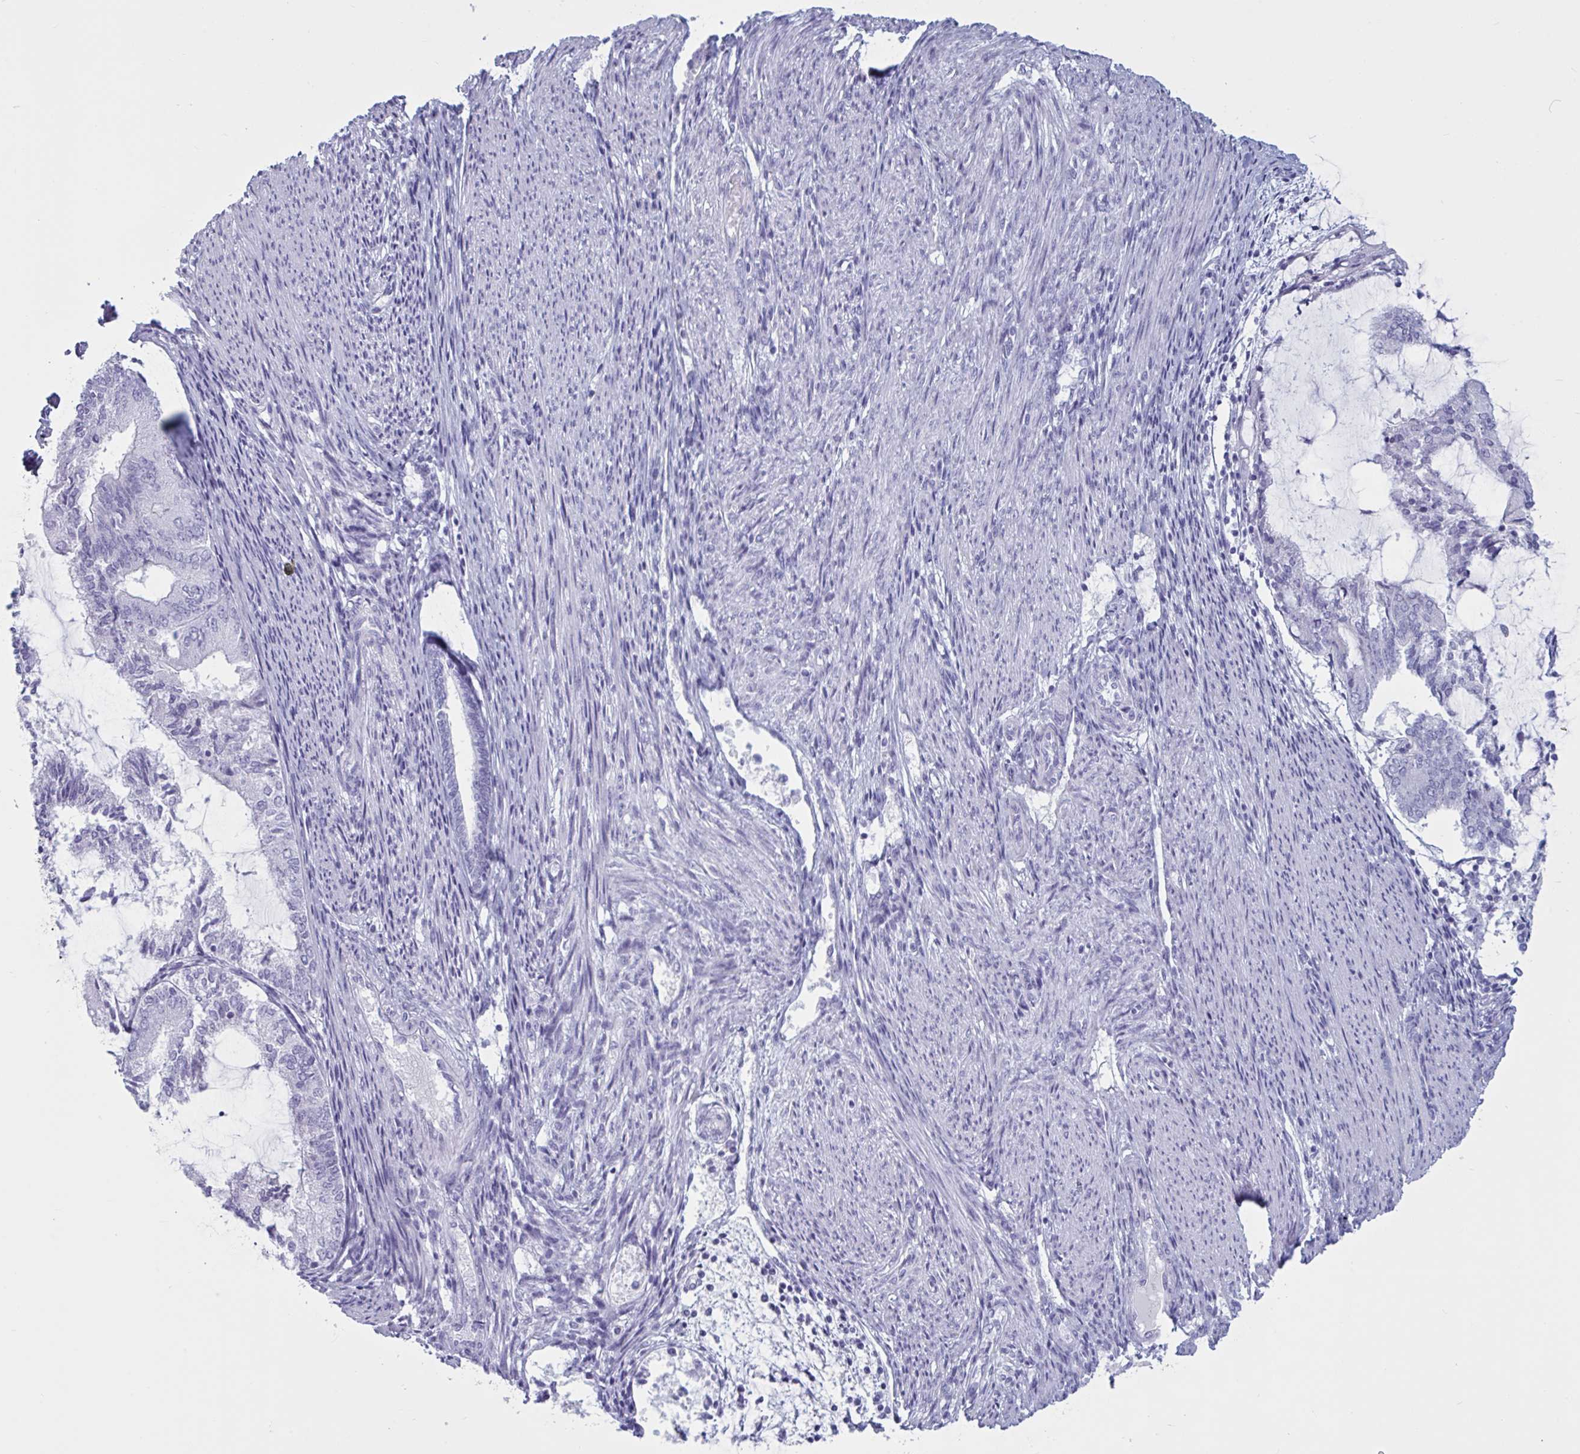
{"staining": {"intensity": "negative", "quantity": "none", "location": "none"}, "tissue": "endometrial cancer", "cell_type": "Tumor cells", "image_type": "cancer", "snomed": [{"axis": "morphology", "description": "Adenocarcinoma, NOS"}, {"axis": "topography", "description": "Endometrium"}], "caption": "Adenocarcinoma (endometrial) was stained to show a protein in brown. There is no significant positivity in tumor cells.", "gene": "BBS10", "patient": {"sex": "female", "age": 81}}